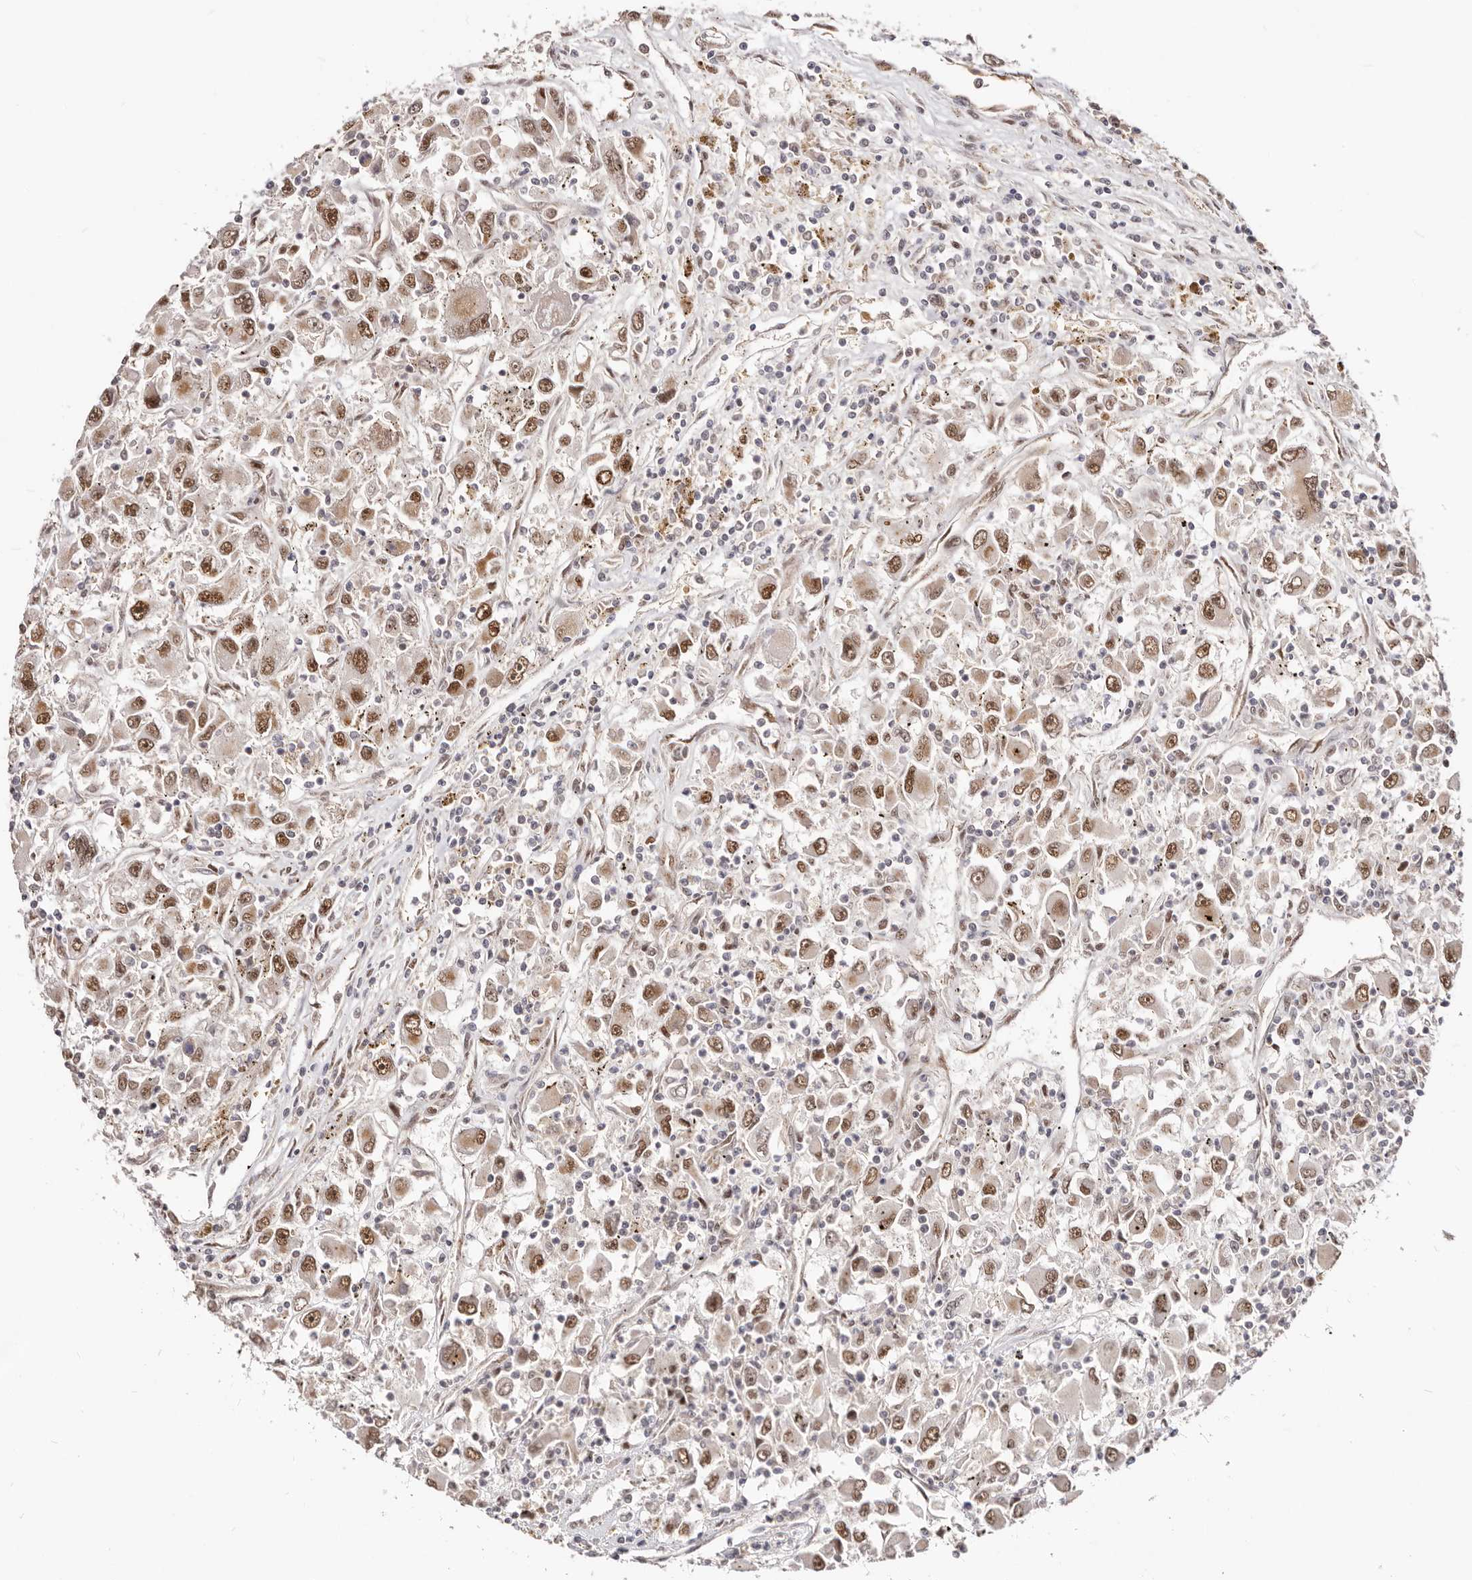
{"staining": {"intensity": "strong", "quantity": "25%-75%", "location": "nuclear"}, "tissue": "renal cancer", "cell_type": "Tumor cells", "image_type": "cancer", "snomed": [{"axis": "morphology", "description": "Adenocarcinoma, NOS"}, {"axis": "topography", "description": "Kidney"}], "caption": "An IHC micrograph of neoplastic tissue is shown. Protein staining in brown labels strong nuclear positivity in adenocarcinoma (renal) within tumor cells.", "gene": "SEC14L1", "patient": {"sex": "female", "age": 52}}